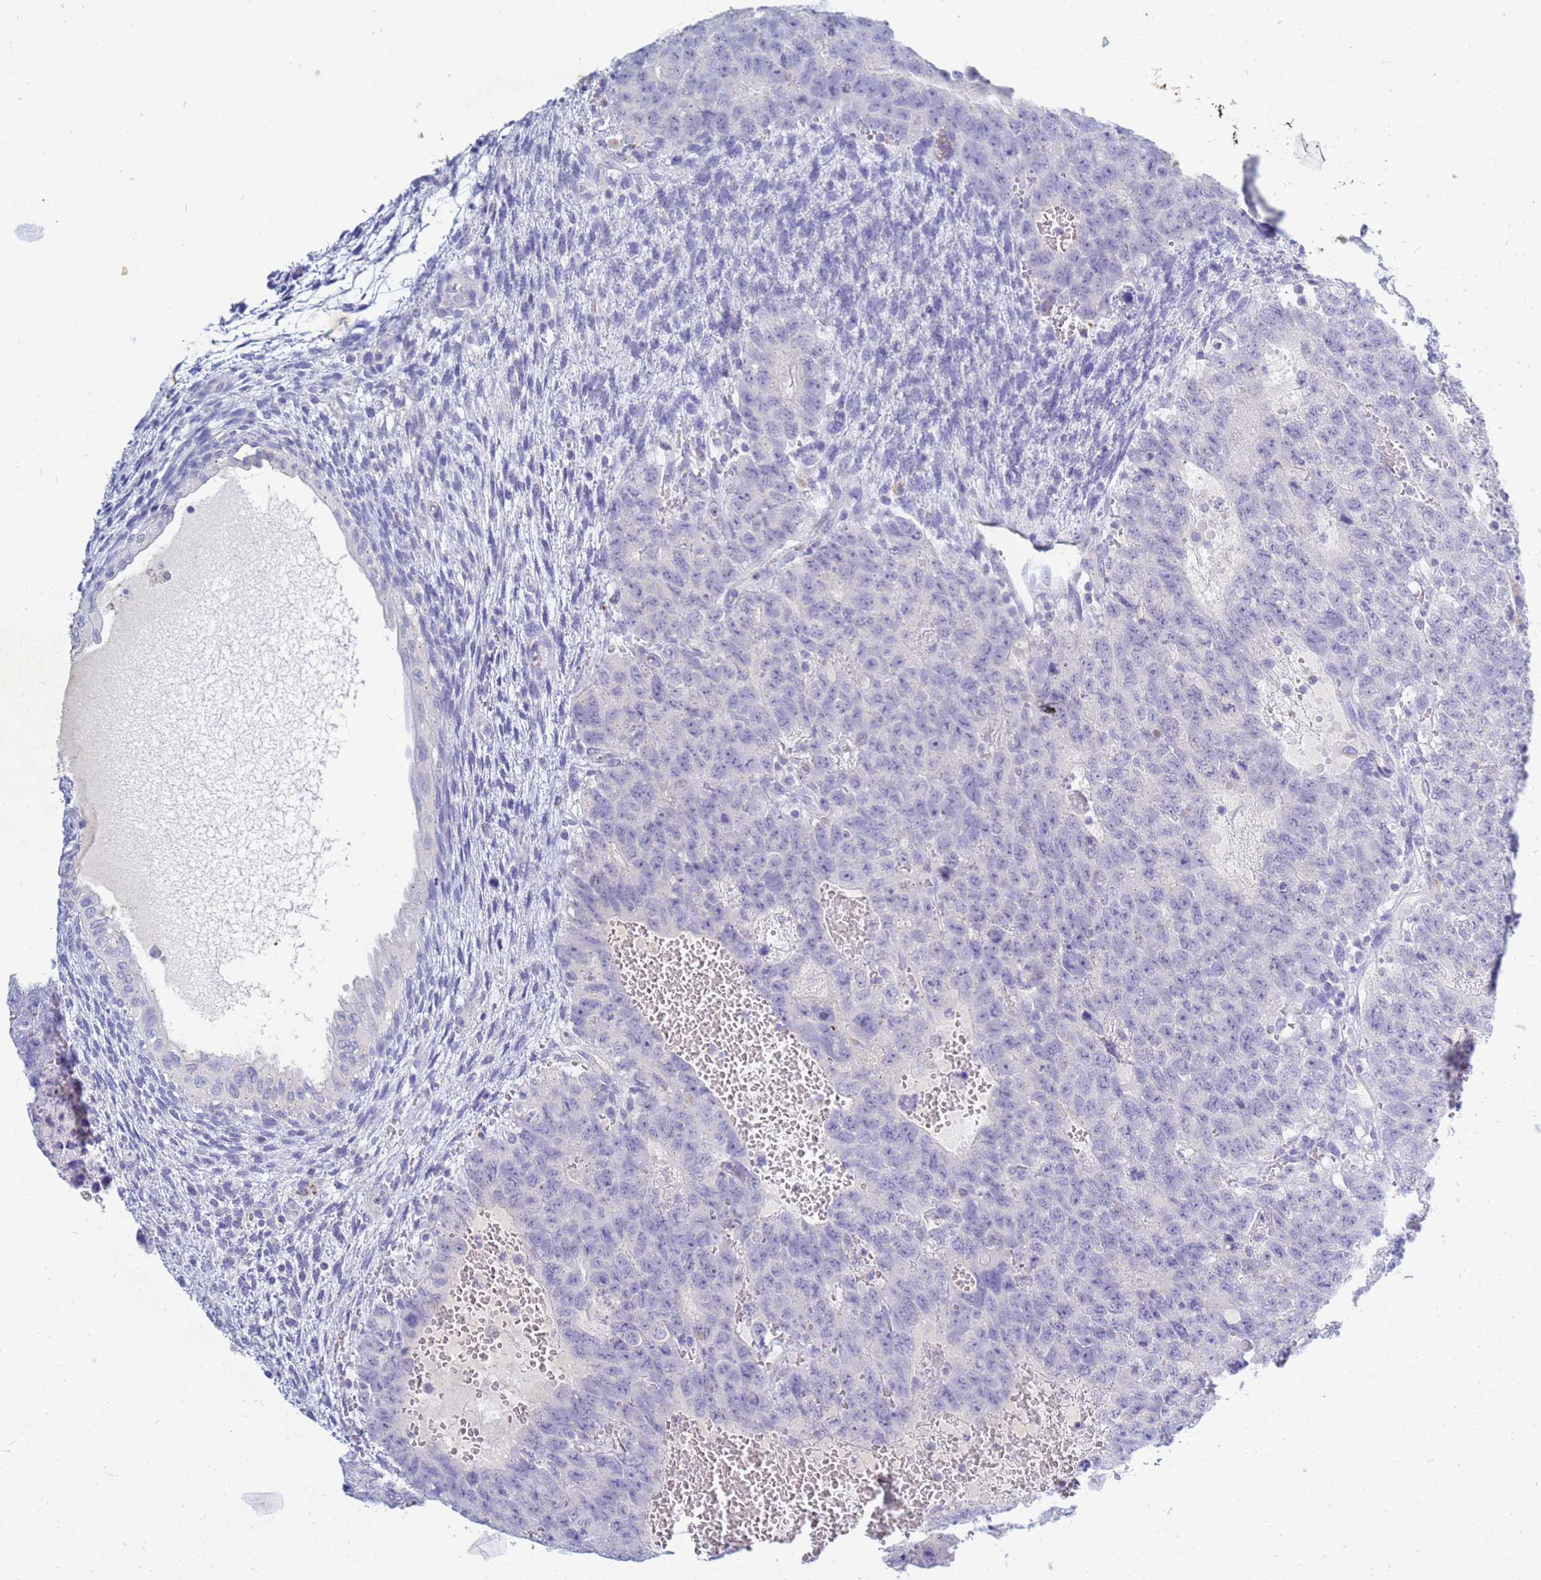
{"staining": {"intensity": "negative", "quantity": "none", "location": "none"}, "tissue": "testis cancer", "cell_type": "Tumor cells", "image_type": "cancer", "snomed": [{"axis": "morphology", "description": "Carcinoma, Embryonal, NOS"}, {"axis": "topography", "description": "Testis"}], "caption": "The histopathology image exhibits no staining of tumor cells in testis cancer.", "gene": "B3GNT8", "patient": {"sex": "male", "age": 26}}